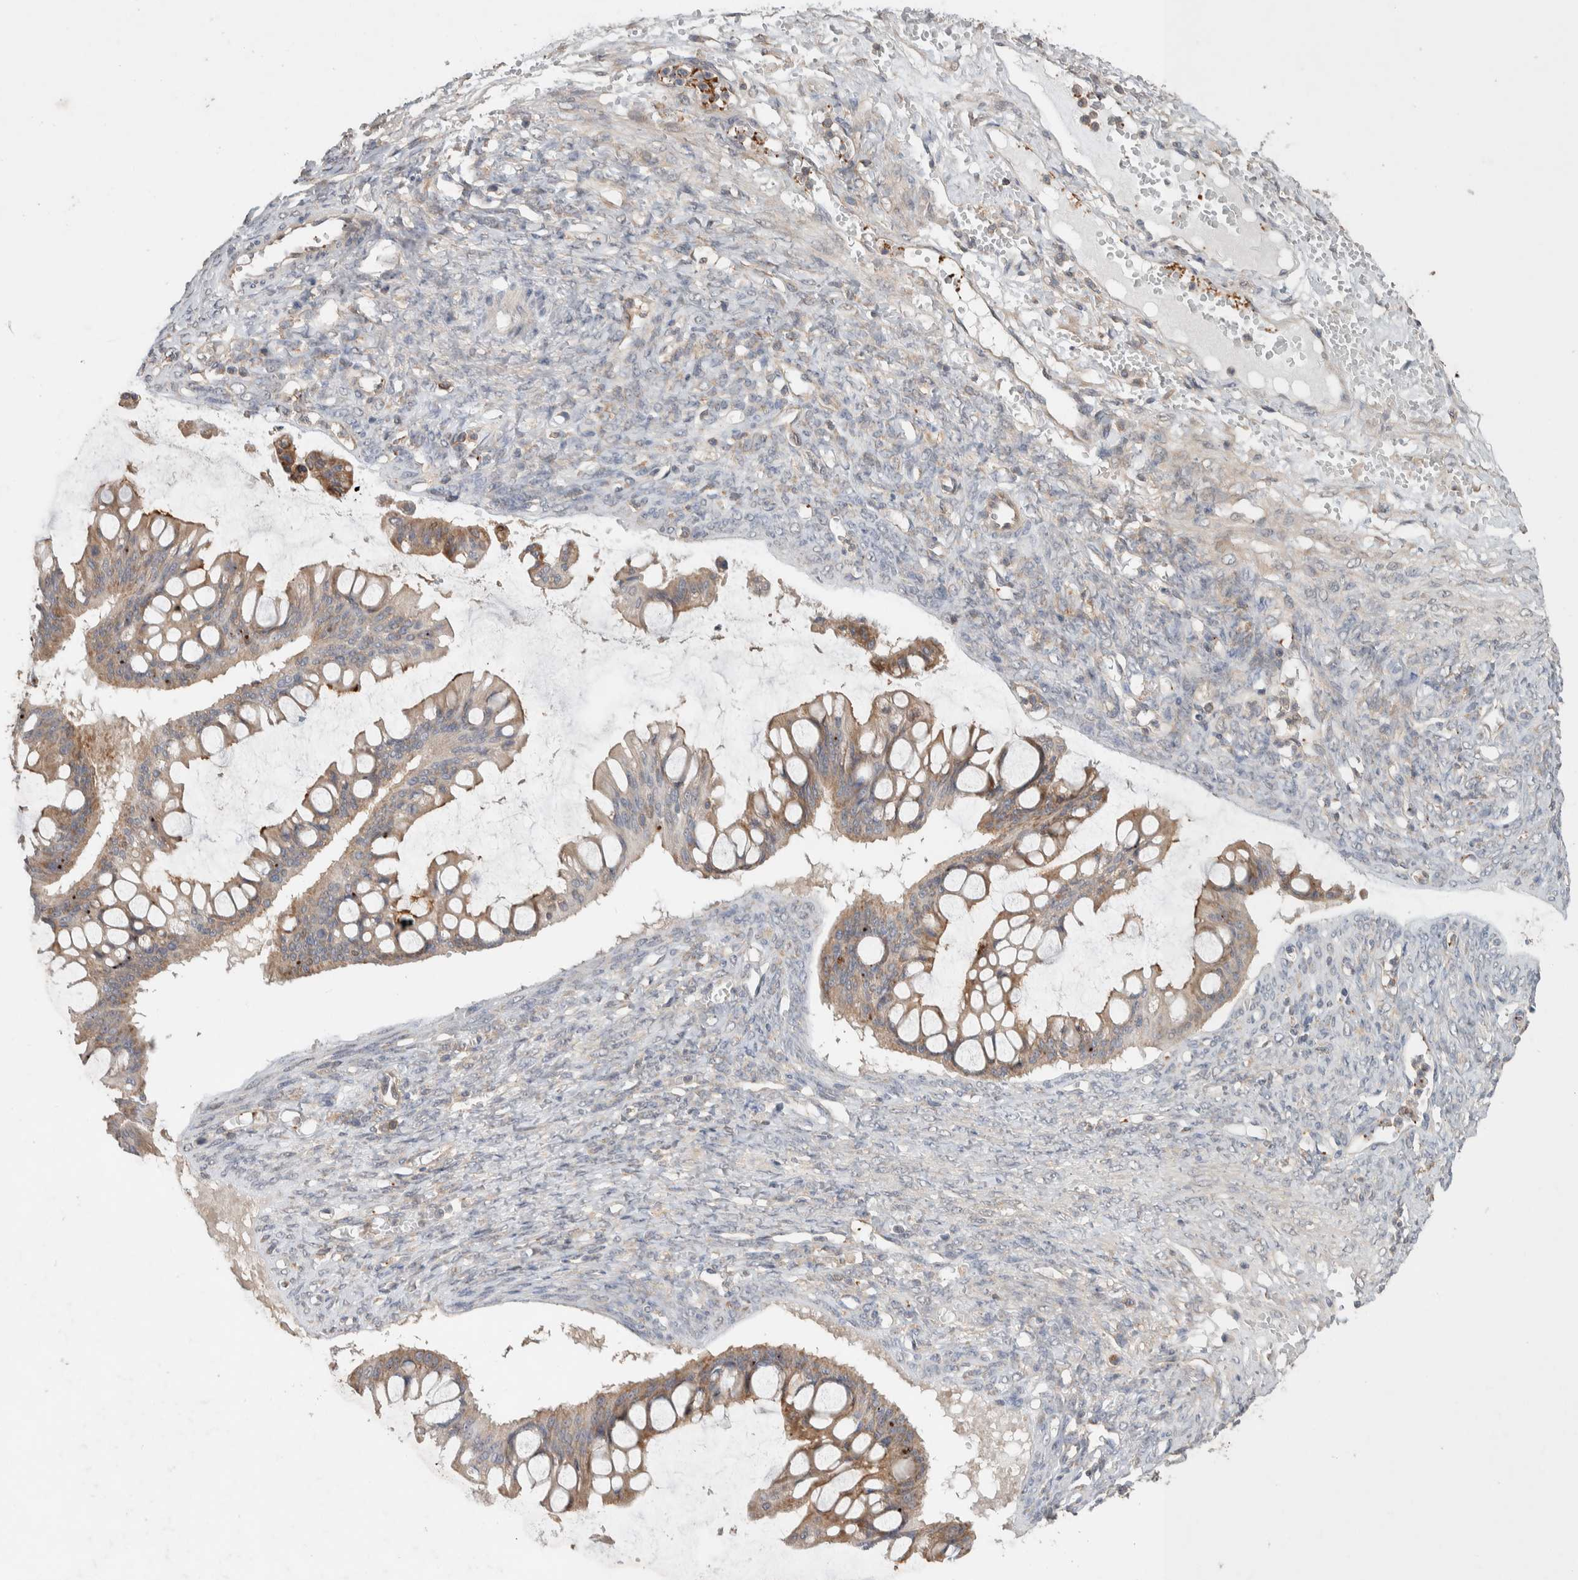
{"staining": {"intensity": "moderate", "quantity": ">75%", "location": "cytoplasmic/membranous"}, "tissue": "ovarian cancer", "cell_type": "Tumor cells", "image_type": "cancer", "snomed": [{"axis": "morphology", "description": "Cystadenocarcinoma, mucinous, NOS"}, {"axis": "topography", "description": "Ovary"}], "caption": "Mucinous cystadenocarcinoma (ovarian) stained for a protein (brown) demonstrates moderate cytoplasmic/membranous positive expression in approximately >75% of tumor cells.", "gene": "DEPTOR", "patient": {"sex": "female", "age": 73}}